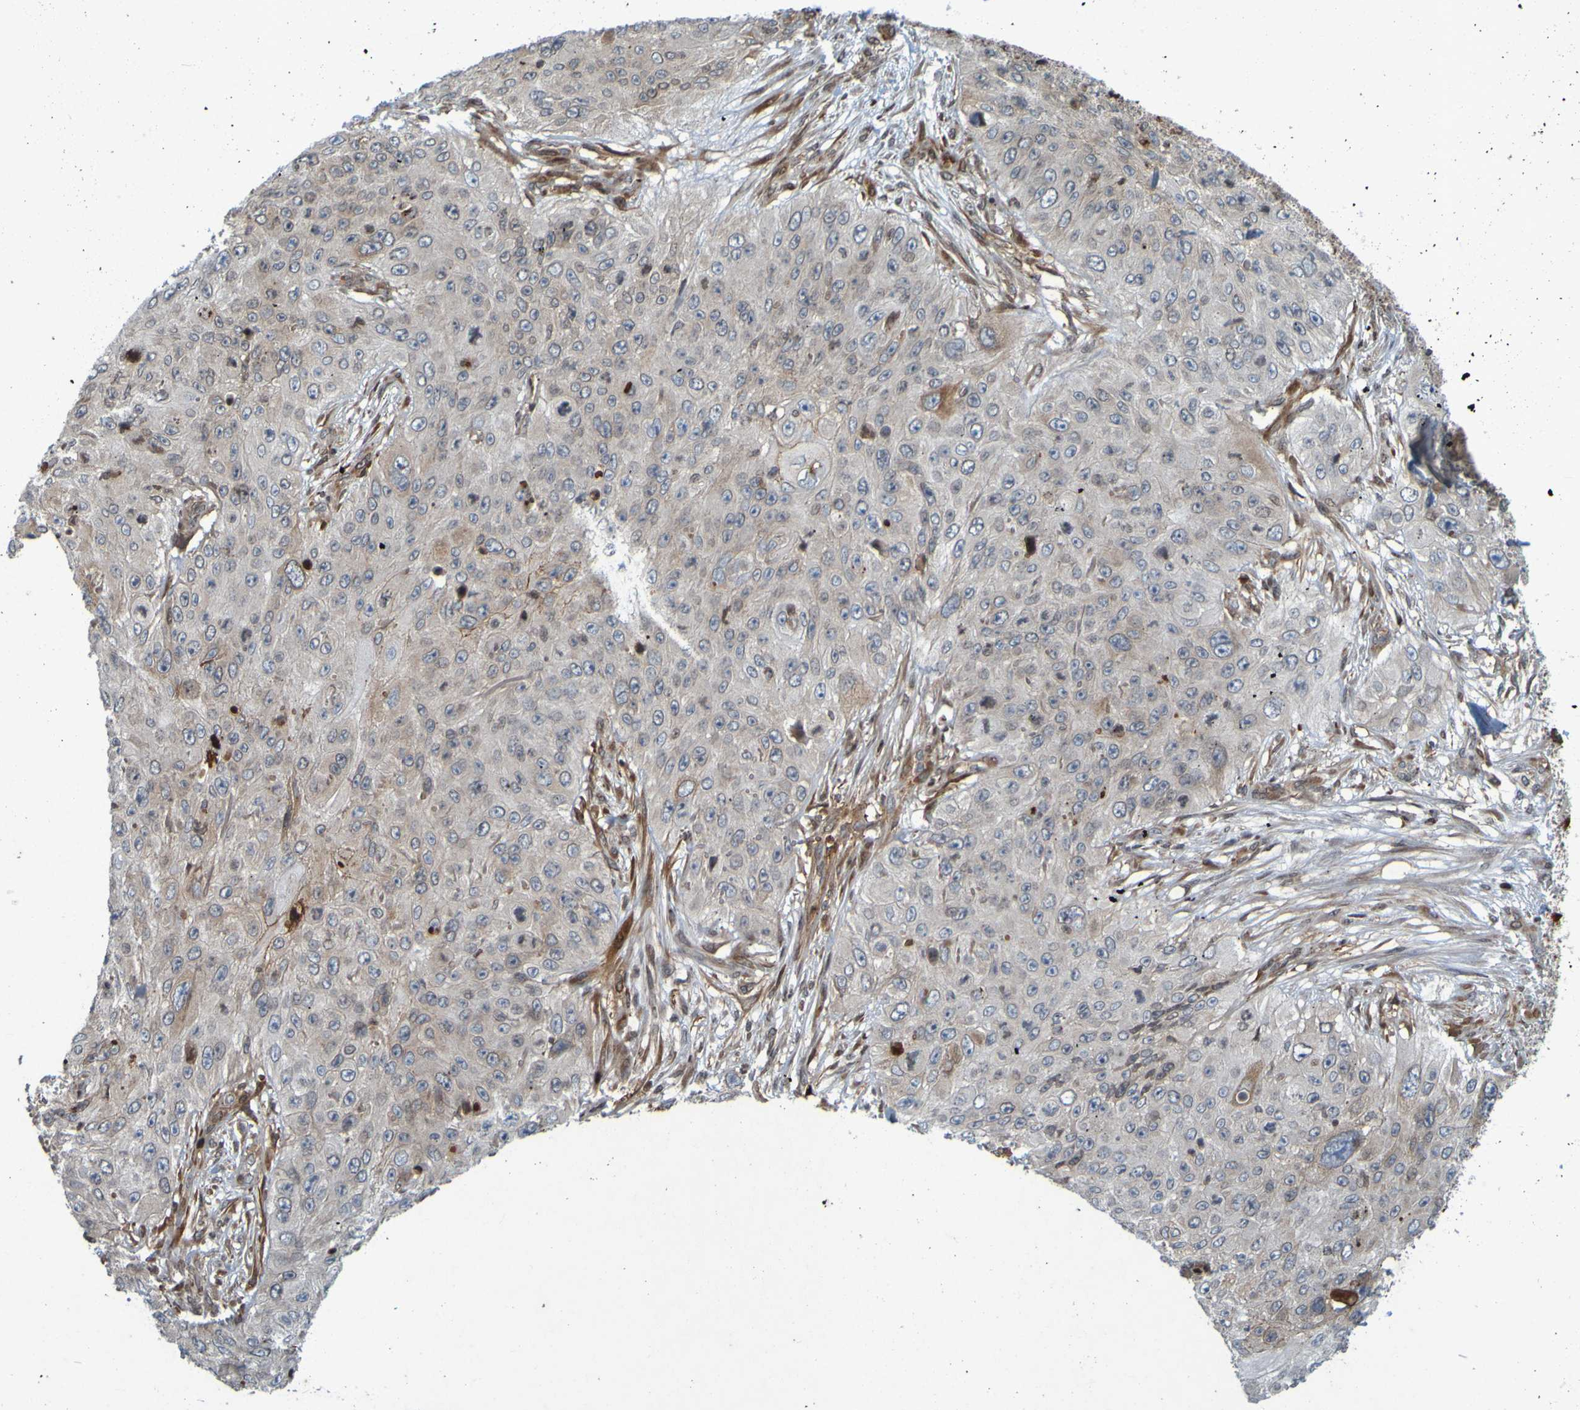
{"staining": {"intensity": "negative", "quantity": "none", "location": "none"}, "tissue": "skin cancer", "cell_type": "Tumor cells", "image_type": "cancer", "snomed": [{"axis": "morphology", "description": "Squamous cell carcinoma, NOS"}, {"axis": "topography", "description": "Skin"}], "caption": "The image exhibits no staining of tumor cells in skin squamous cell carcinoma.", "gene": "GUCY1A1", "patient": {"sex": "female", "age": 80}}